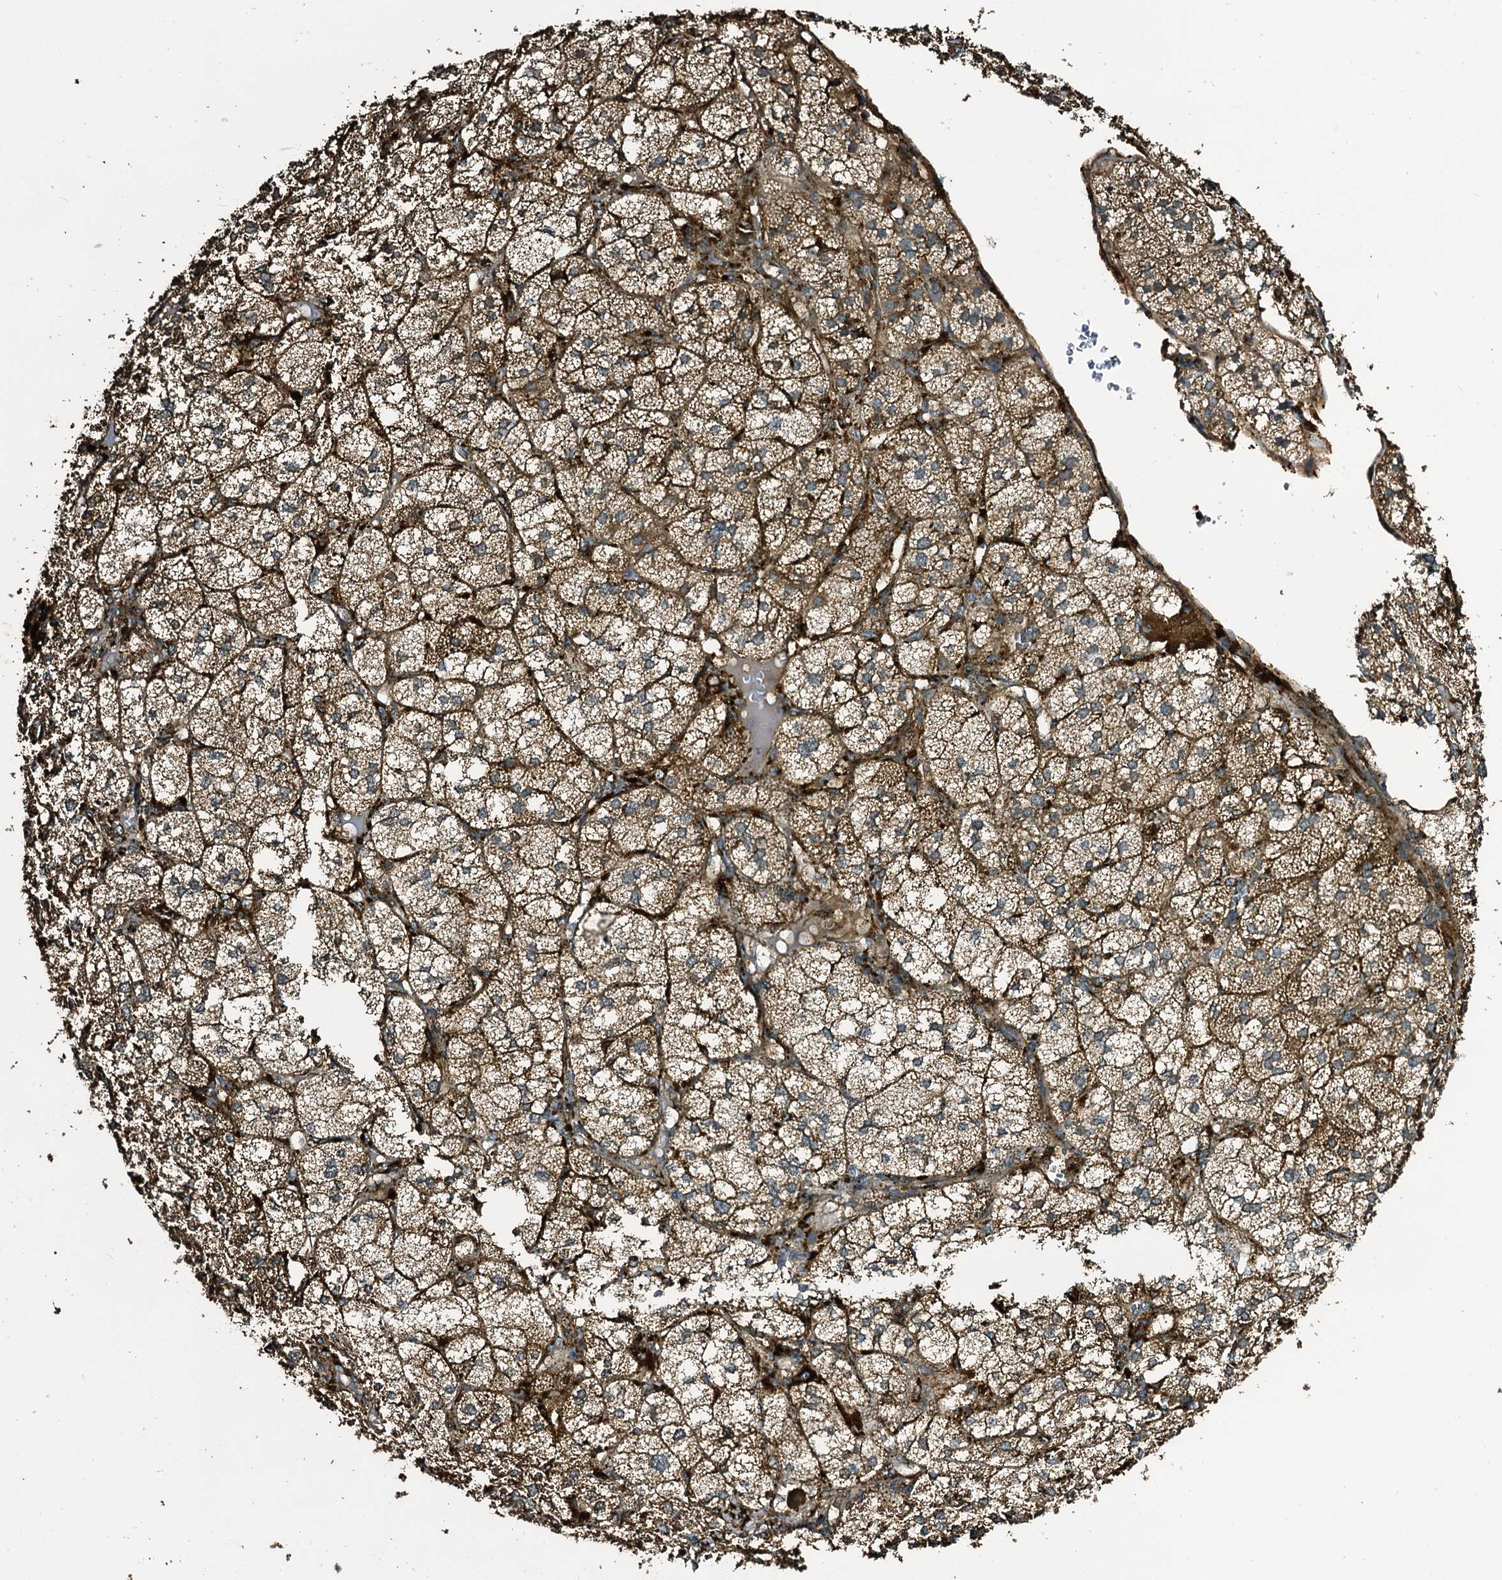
{"staining": {"intensity": "strong", "quantity": ">75%", "location": "cytoplasmic/membranous"}, "tissue": "adrenal gland", "cell_type": "Glandular cells", "image_type": "normal", "snomed": [{"axis": "morphology", "description": "Normal tissue, NOS"}, {"axis": "topography", "description": "Adrenal gland"}], "caption": "Protein analysis of normal adrenal gland reveals strong cytoplasmic/membranous positivity in approximately >75% of glandular cells. (DAB (3,3'-diaminobenzidine) = brown stain, brightfield microscopy at high magnification).", "gene": "TPGS2", "patient": {"sex": "female", "age": 61}}